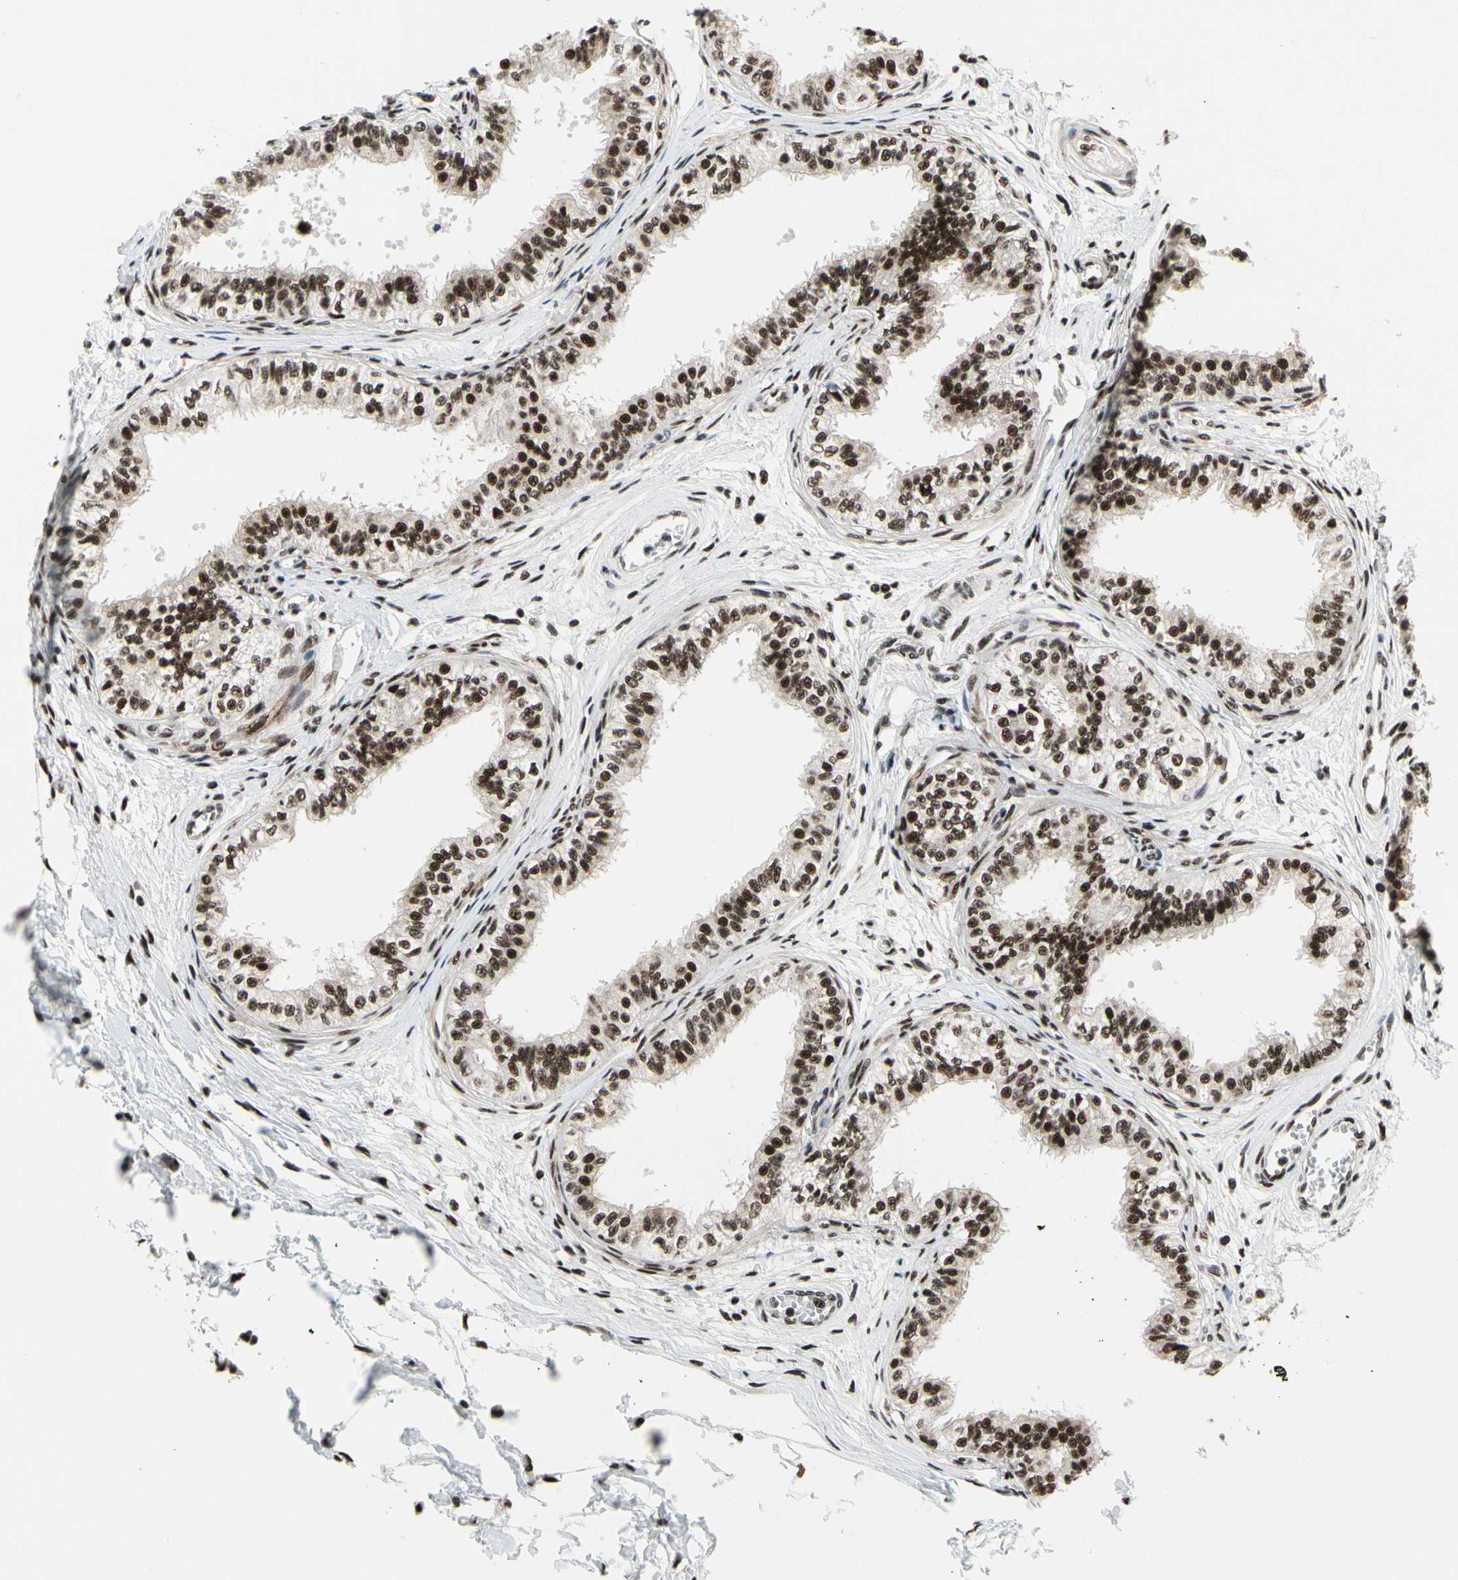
{"staining": {"intensity": "strong", "quantity": ">75%", "location": "nuclear"}, "tissue": "epididymis", "cell_type": "Glandular cells", "image_type": "normal", "snomed": [{"axis": "morphology", "description": "Normal tissue, NOS"}, {"axis": "morphology", "description": "Adenocarcinoma, metastatic, NOS"}, {"axis": "topography", "description": "Testis"}, {"axis": "topography", "description": "Epididymis"}], "caption": "Protein staining of normal epididymis demonstrates strong nuclear staining in approximately >75% of glandular cells. (DAB IHC with brightfield microscopy, high magnification).", "gene": "SRSF11", "patient": {"sex": "male", "age": 26}}